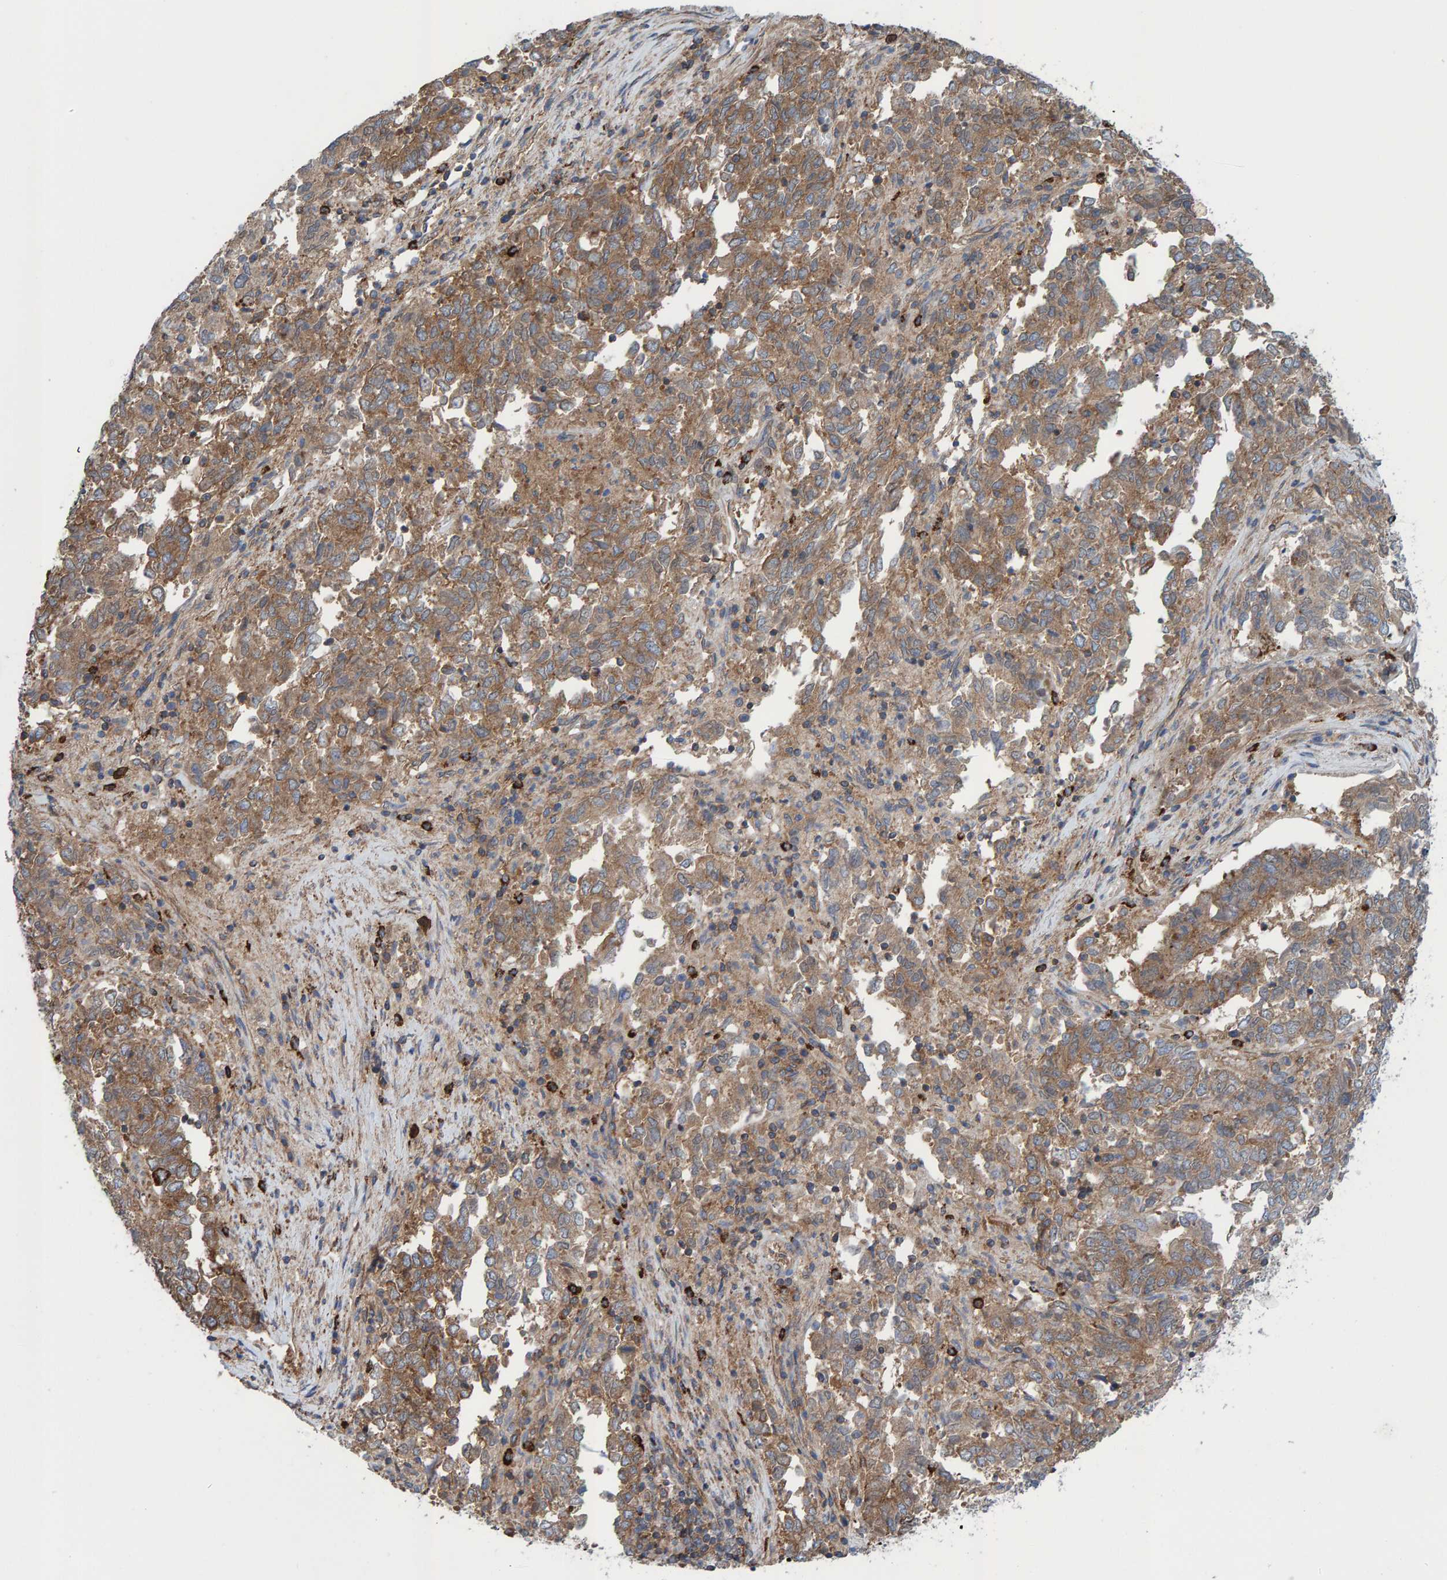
{"staining": {"intensity": "moderate", "quantity": ">75%", "location": "cytoplasmic/membranous"}, "tissue": "endometrial cancer", "cell_type": "Tumor cells", "image_type": "cancer", "snomed": [{"axis": "morphology", "description": "Adenocarcinoma, NOS"}, {"axis": "topography", "description": "Endometrium"}], "caption": "The micrograph reveals staining of endometrial cancer, revealing moderate cytoplasmic/membranous protein expression (brown color) within tumor cells.", "gene": "LRSAM1", "patient": {"sex": "female", "age": 80}}